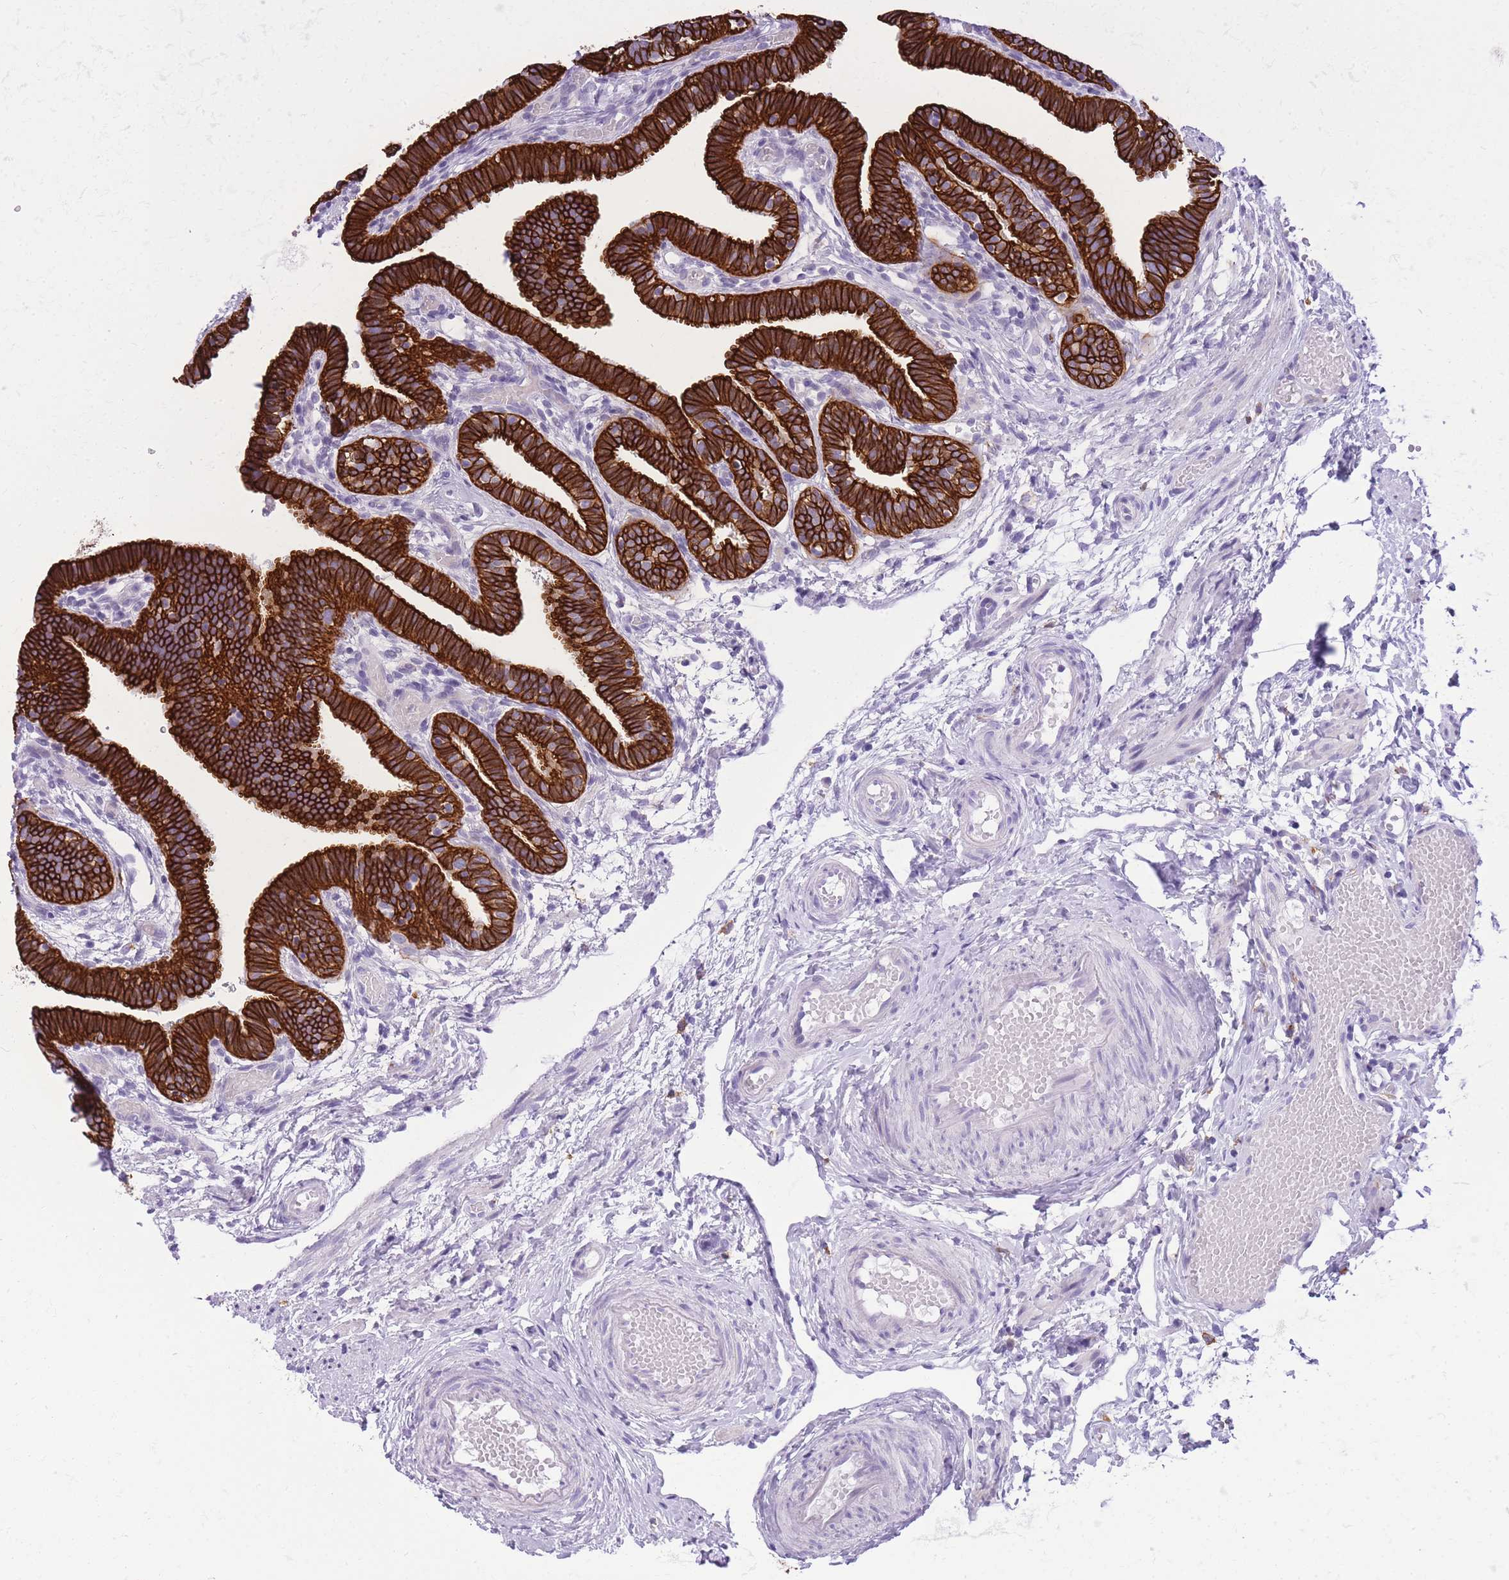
{"staining": {"intensity": "strong", "quantity": ">75%", "location": "cytoplasmic/membranous"}, "tissue": "fallopian tube", "cell_type": "Glandular cells", "image_type": "normal", "snomed": [{"axis": "morphology", "description": "Normal tissue, NOS"}, {"axis": "topography", "description": "Fallopian tube"}], "caption": "The photomicrograph shows a brown stain indicating the presence of a protein in the cytoplasmic/membranous of glandular cells in fallopian tube. (Stains: DAB in brown, nuclei in blue, Microscopy: brightfield microscopy at high magnification).", "gene": "RADX", "patient": {"sex": "female", "age": 37}}